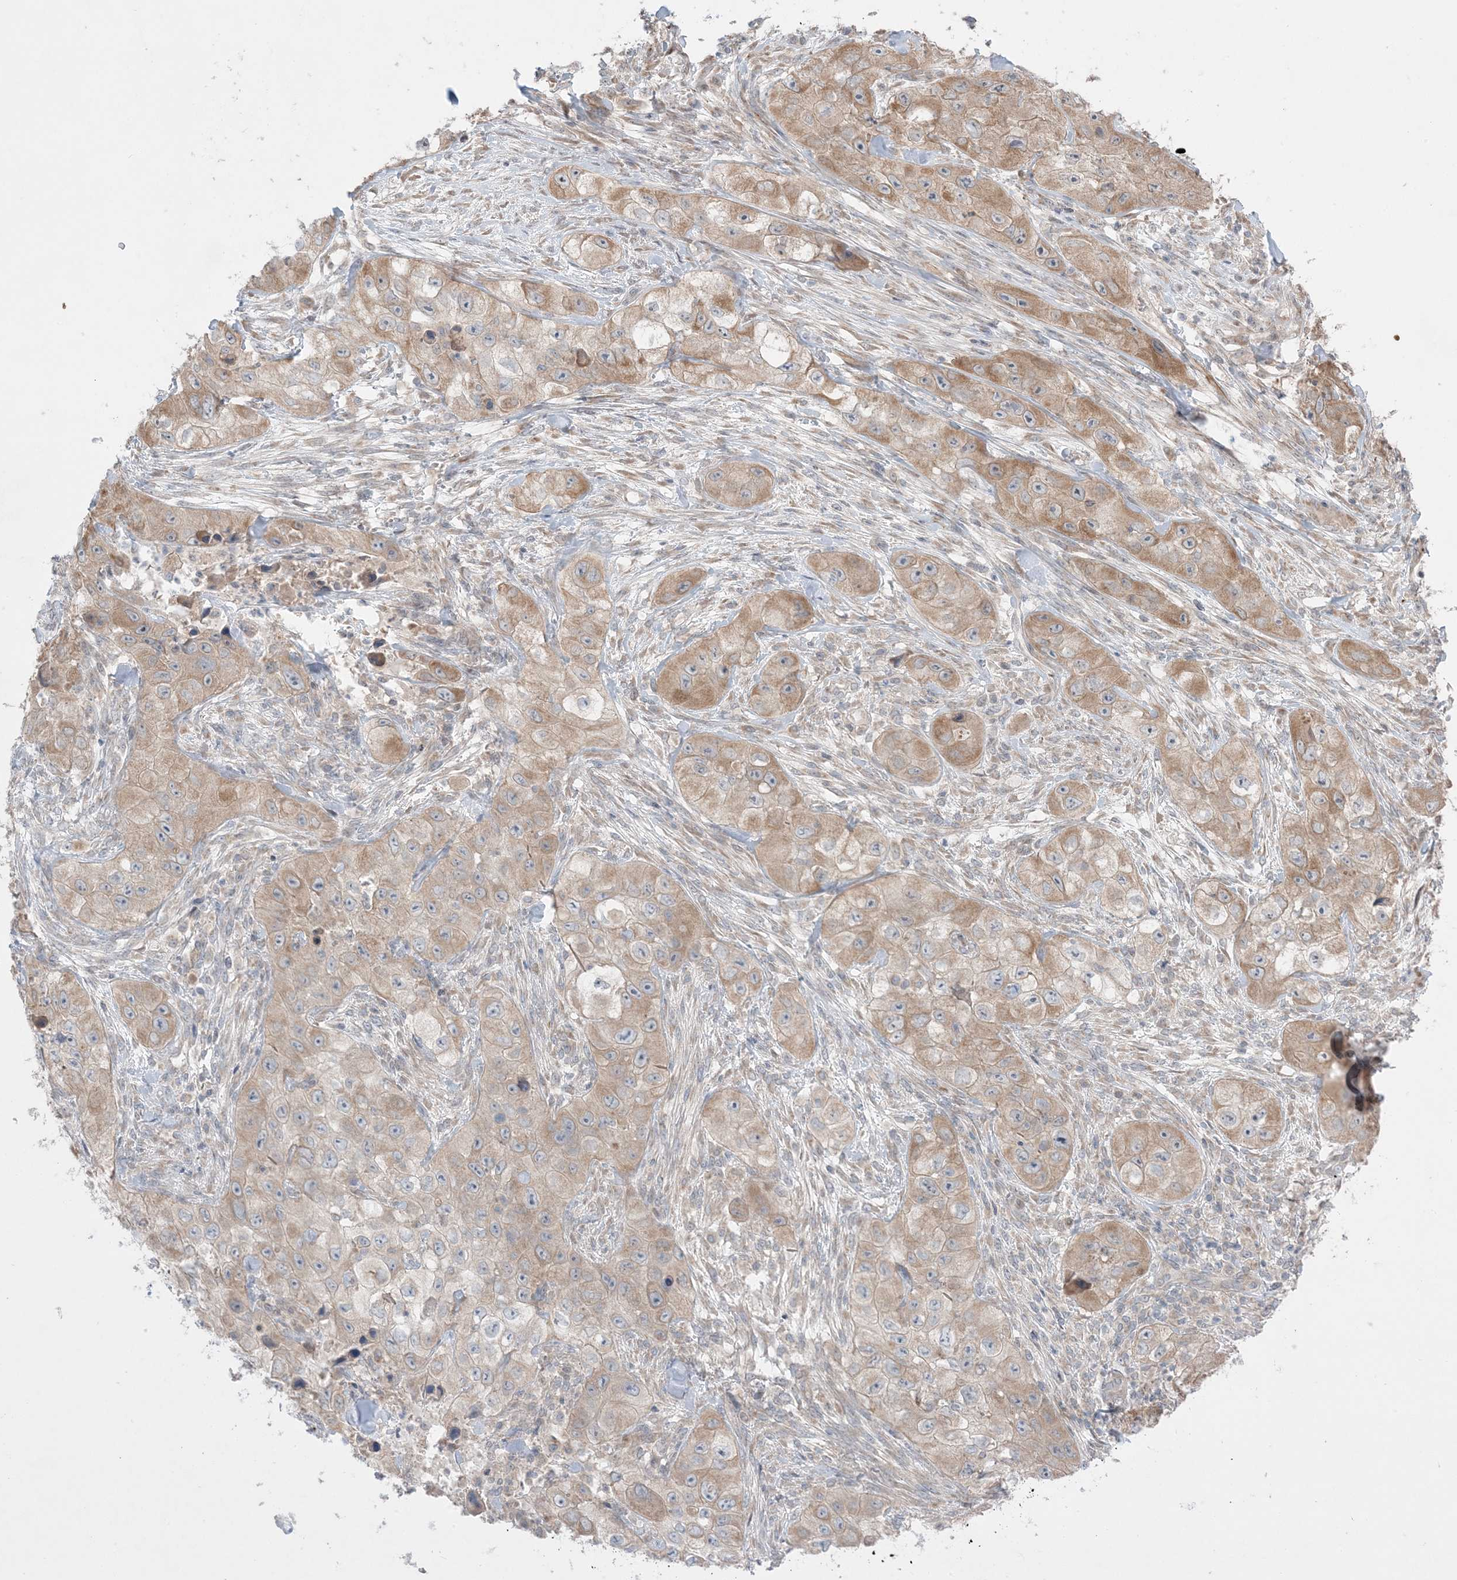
{"staining": {"intensity": "moderate", "quantity": ">75%", "location": "cytoplasmic/membranous"}, "tissue": "skin cancer", "cell_type": "Tumor cells", "image_type": "cancer", "snomed": [{"axis": "morphology", "description": "Squamous cell carcinoma, NOS"}, {"axis": "topography", "description": "Skin"}, {"axis": "topography", "description": "Subcutis"}], "caption": "Tumor cells demonstrate moderate cytoplasmic/membranous positivity in about >75% of cells in skin cancer (squamous cell carcinoma).", "gene": "MMGT1", "patient": {"sex": "male", "age": 73}}